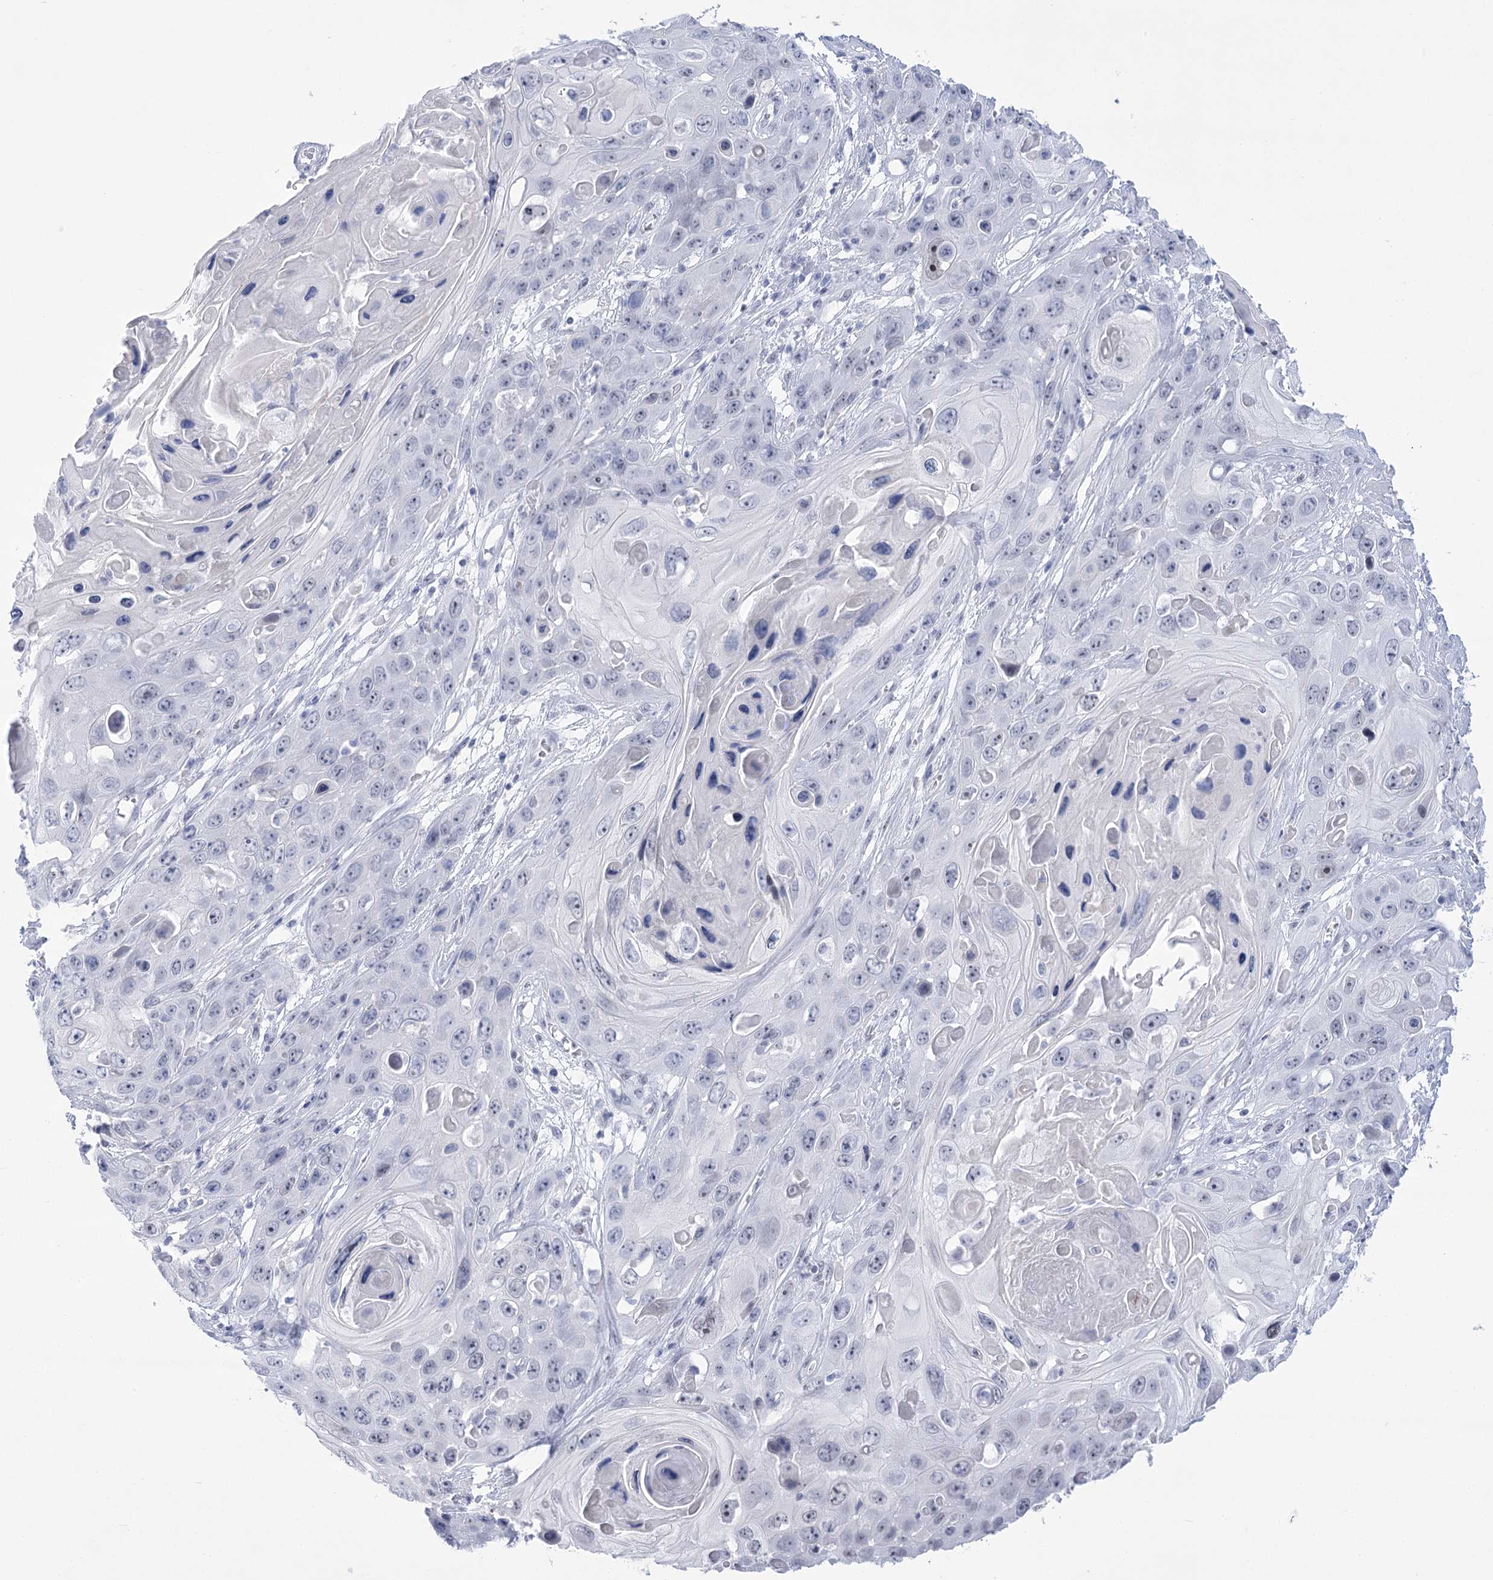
{"staining": {"intensity": "negative", "quantity": "none", "location": "none"}, "tissue": "skin cancer", "cell_type": "Tumor cells", "image_type": "cancer", "snomed": [{"axis": "morphology", "description": "Squamous cell carcinoma, NOS"}, {"axis": "topography", "description": "Skin"}], "caption": "Micrograph shows no significant protein positivity in tumor cells of squamous cell carcinoma (skin). (Brightfield microscopy of DAB (3,3'-diaminobenzidine) immunohistochemistry (IHC) at high magnification).", "gene": "HORMAD1", "patient": {"sex": "male", "age": 55}}